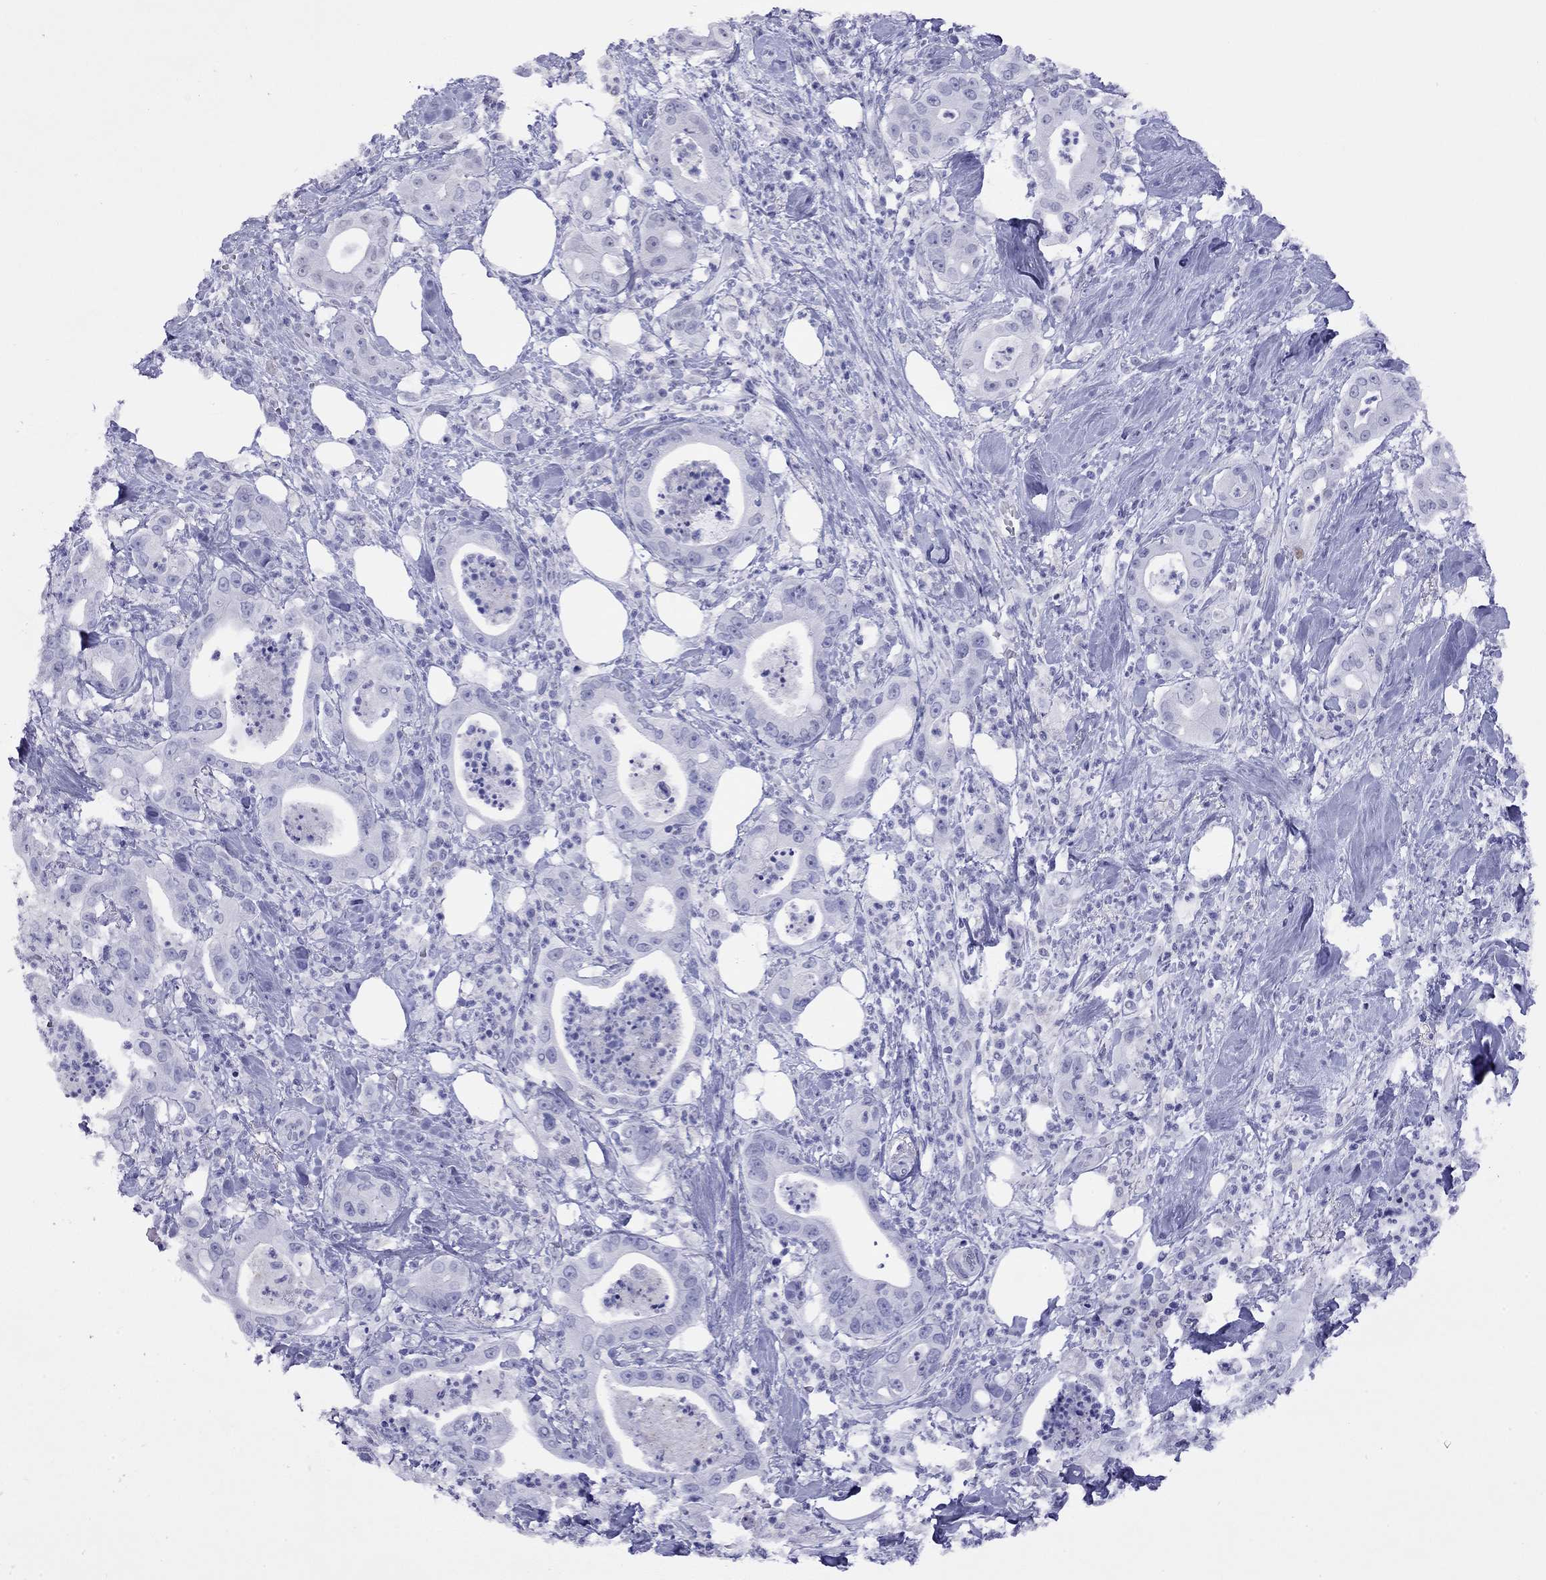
{"staining": {"intensity": "negative", "quantity": "none", "location": "none"}, "tissue": "pancreatic cancer", "cell_type": "Tumor cells", "image_type": "cancer", "snomed": [{"axis": "morphology", "description": "Adenocarcinoma, NOS"}, {"axis": "topography", "description": "Pancreas"}], "caption": "A histopathology image of pancreatic cancer stained for a protein shows no brown staining in tumor cells. Brightfield microscopy of immunohistochemistry stained with DAB (brown) and hematoxylin (blue), captured at high magnification.", "gene": "SLC30A8", "patient": {"sex": "male", "age": 71}}